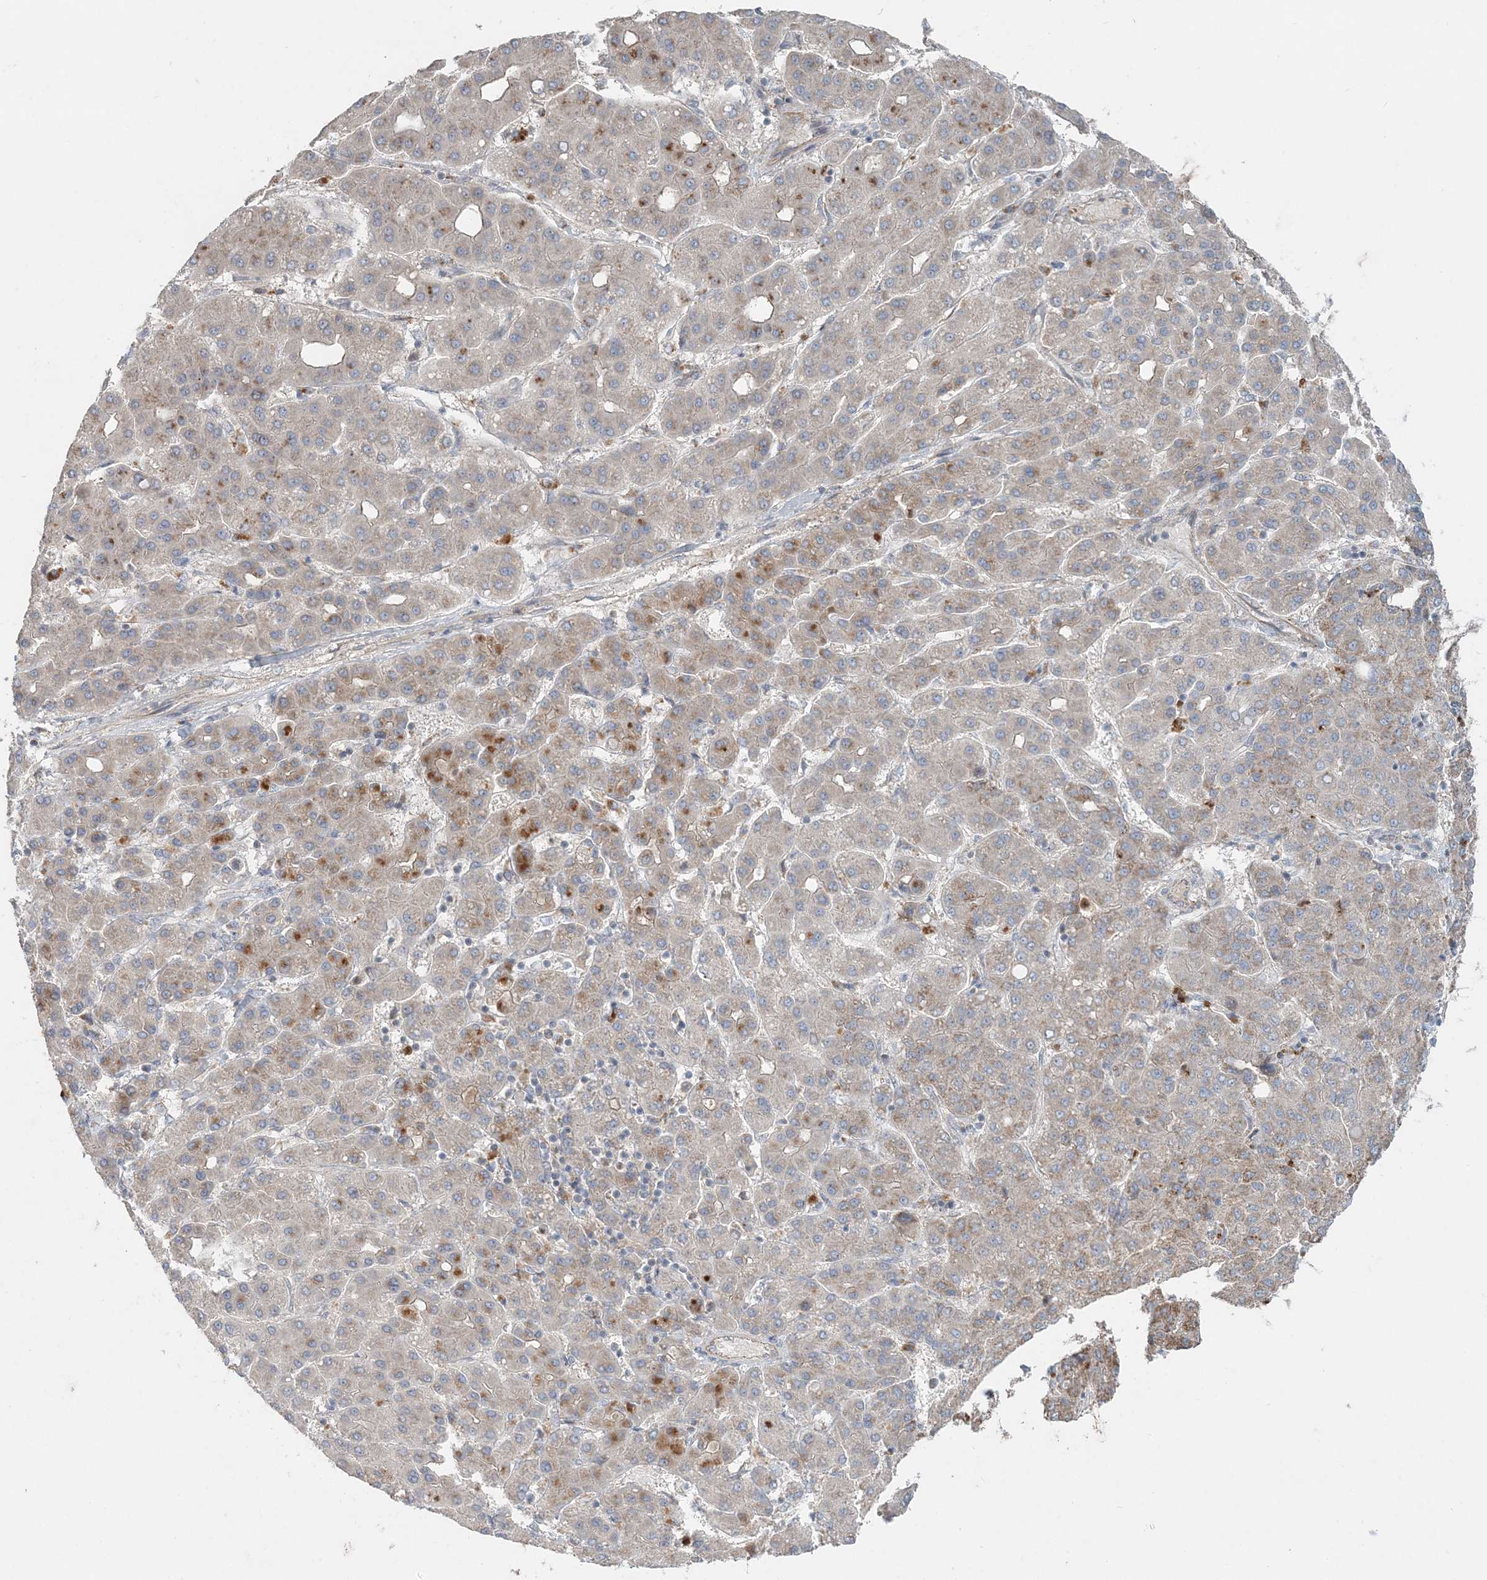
{"staining": {"intensity": "moderate", "quantity": "<25%", "location": "cytoplasmic/membranous"}, "tissue": "liver cancer", "cell_type": "Tumor cells", "image_type": "cancer", "snomed": [{"axis": "morphology", "description": "Carcinoma, Hepatocellular, NOS"}, {"axis": "topography", "description": "Liver"}], "caption": "High-power microscopy captured an immunohistochemistry (IHC) histopathology image of liver hepatocellular carcinoma, revealing moderate cytoplasmic/membranous positivity in about <25% of tumor cells.", "gene": "LRPPRC", "patient": {"sex": "male", "age": 65}}